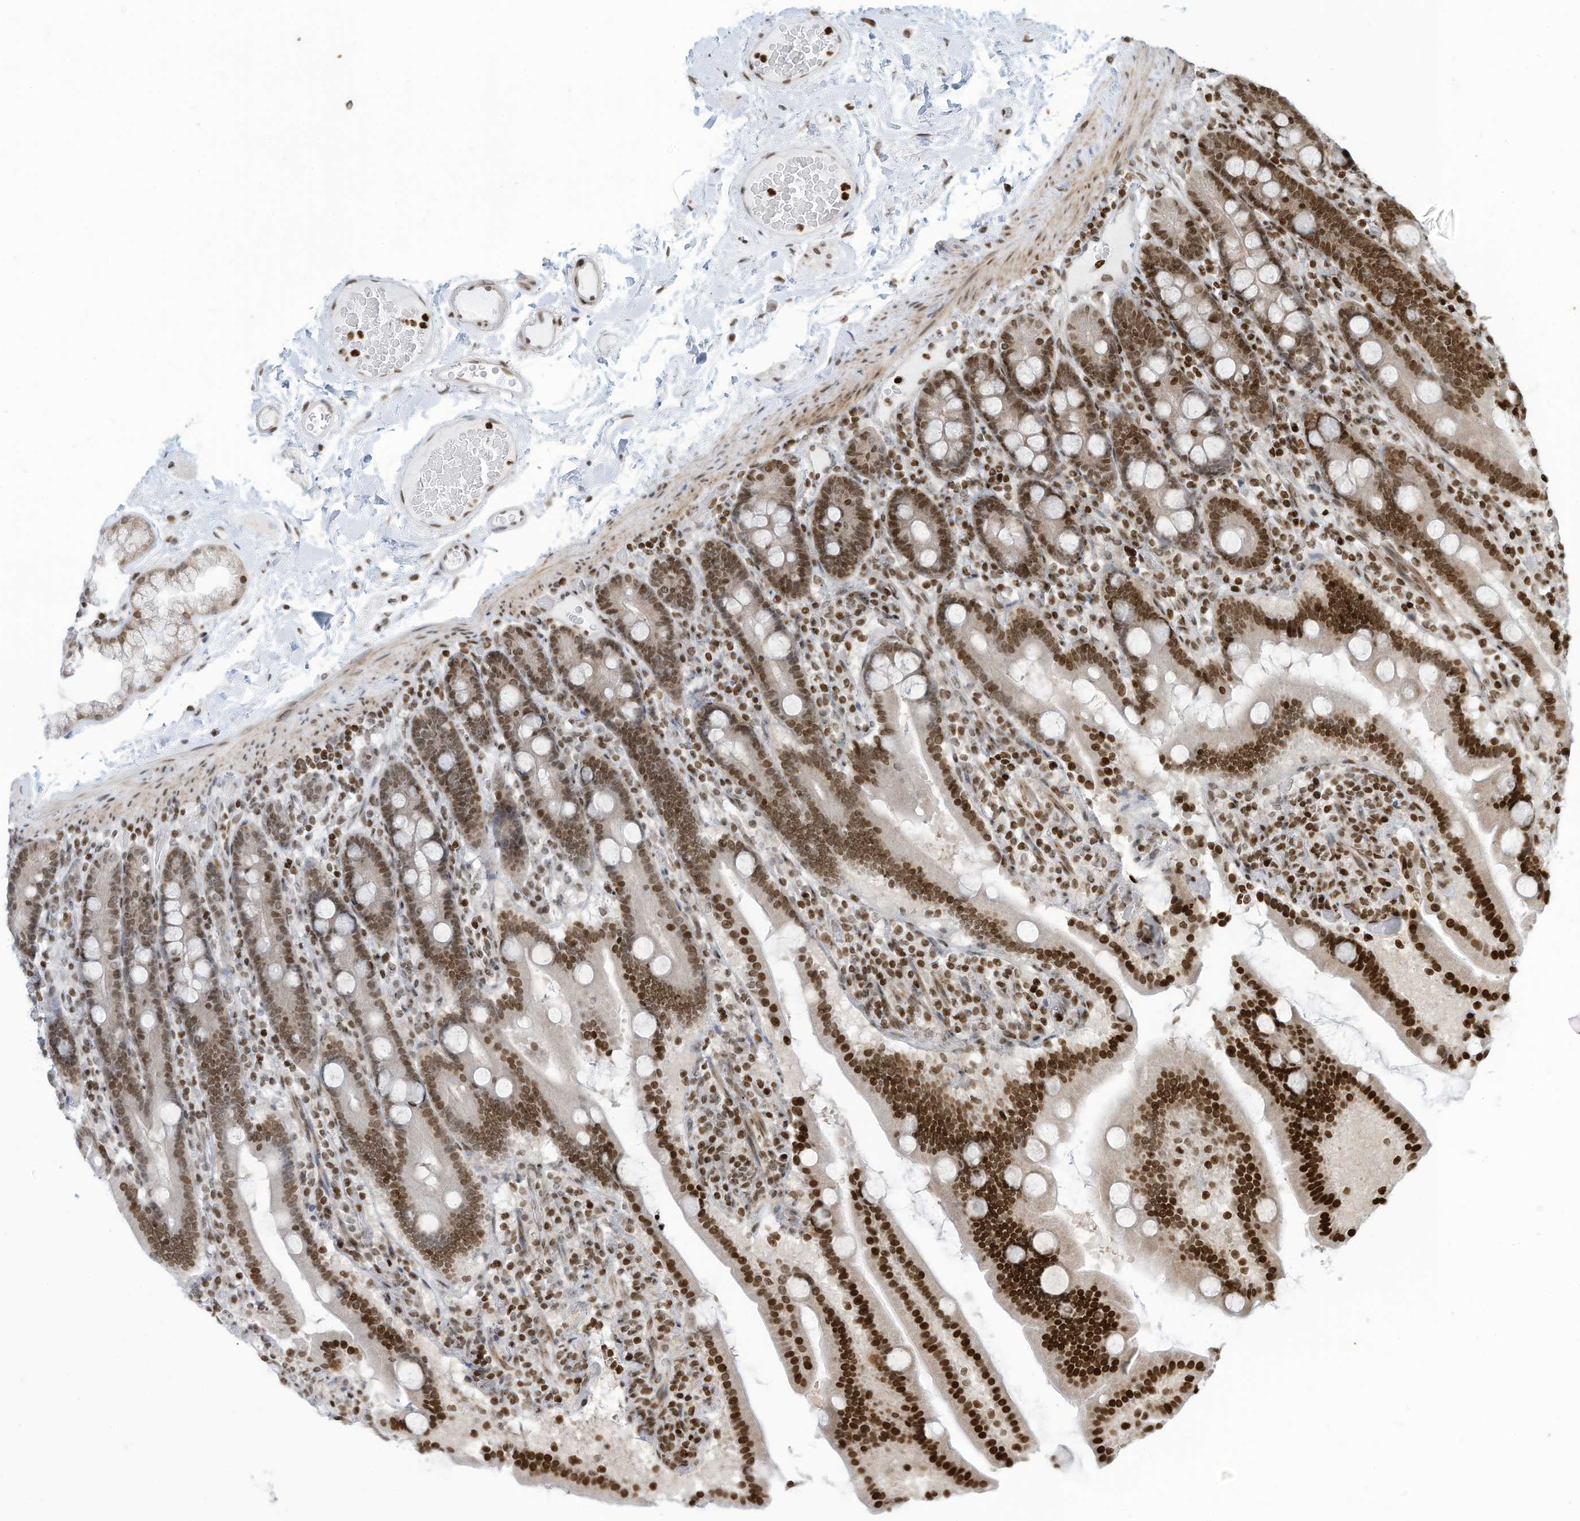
{"staining": {"intensity": "strong", "quantity": ">75%", "location": "nuclear"}, "tissue": "duodenum", "cell_type": "Glandular cells", "image_type": "normal", "snomed": [{"axis": "morphology", "description": "Normal tissue, NOS"}, {"axis": "topography", "description": "Duodenum"}], "caption": "A high-resolution photomicrograph shows immunohistochemistry staining of unremarkable duodenum, which shows strong nuclear expression in approximately >75% of glandular cells. Immunohistochemistry (ihc) stains the protein of interest in brown and the nuclei are stained blue.", "gene": "ADI1", "patient": {"sex": "male", "age": 55}}